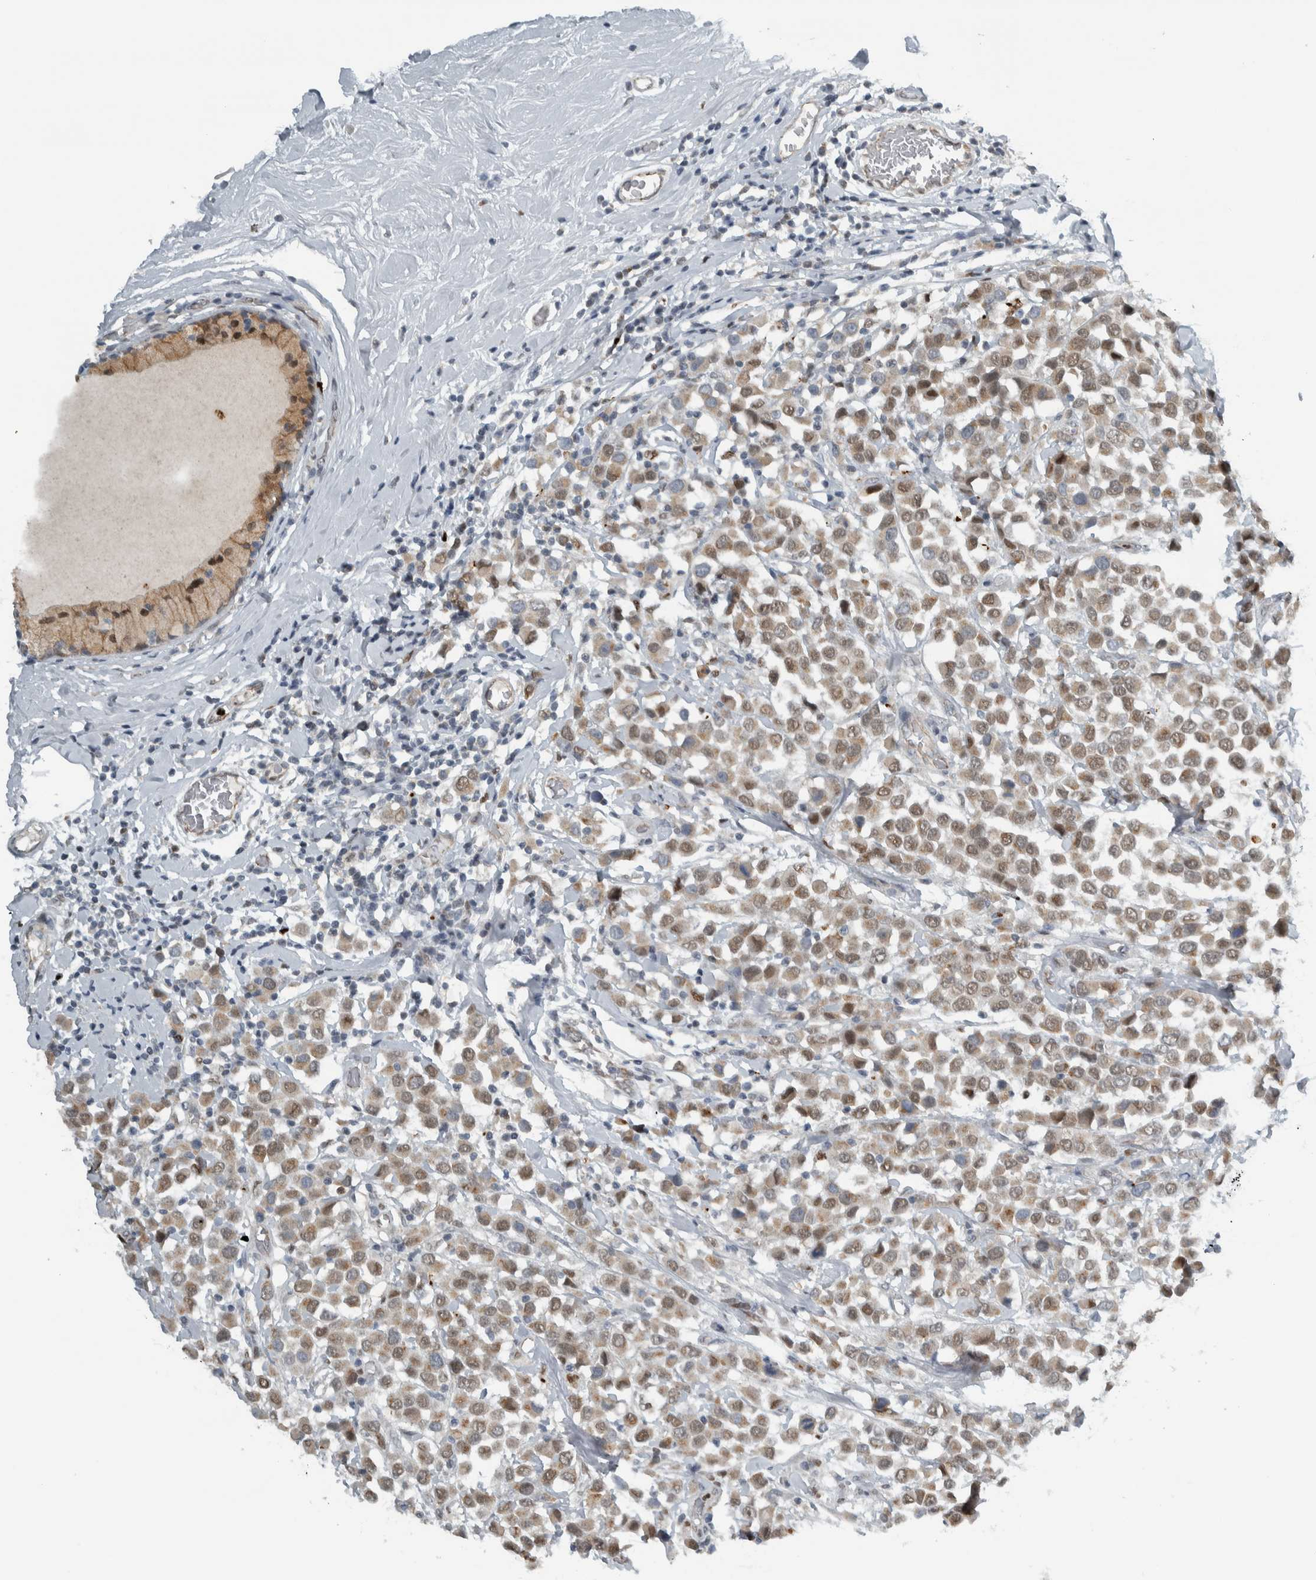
{"staining": {"intensity": "weak", "quantity": ">75%", "location": "cytoplasmic/membranous,nuclear"}, "tissue": "breast cancer", "cell_type": "Tumor cells", "image_type": "cancer", "snomed": [{"axis": "morphology", "description": "Duct carcinoma"}, {"axis": "topography", "description": "Breast"}], "caption": "A micrograph of infiltrating ductal carcinoma (breast) stained for a protein exhibits weak cytoplasmic/membranous and nuclear brown staining in tumor cells.", "gene": "ADPRM", "patient": {"sex": "female", "age": 61}}